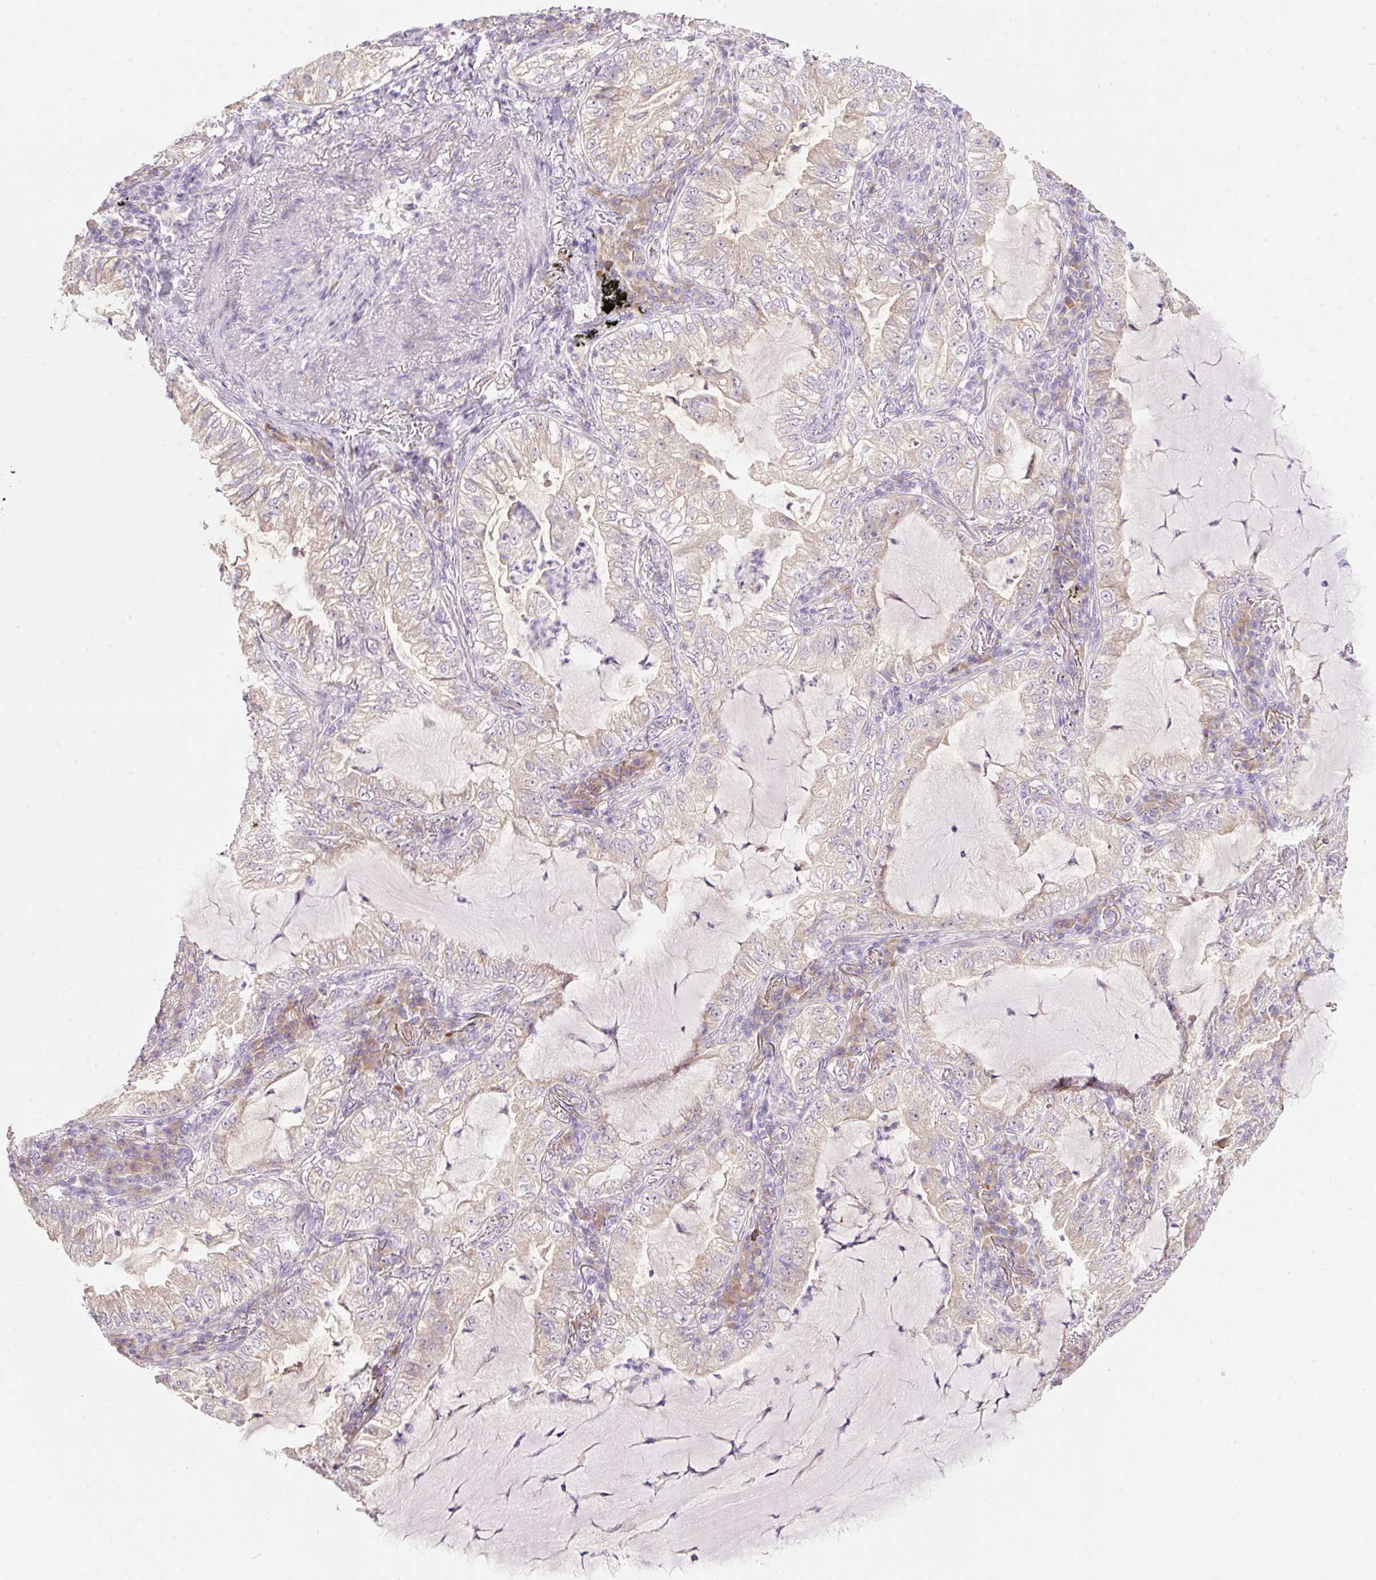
{"staining": {"intensity": "weak", "quantity": "<25%", "location": "cytoplasmic/membranous"}, "tissue": "lung cancer", "cell_type": "Tumor cells", "image_type": "cancer", "snomed": [{"axis": "morphology", "description": "Adenocarcinoma, NOS"}, {"axis": "topography", "description": "Lung"}], "caption": "Lung cancer stained for a protein using immunohistochemistry (IHC) exhibits no positivity tumor cells.", "gene": "RSPO2", "patient": {"sex": "female", "age": 73}}